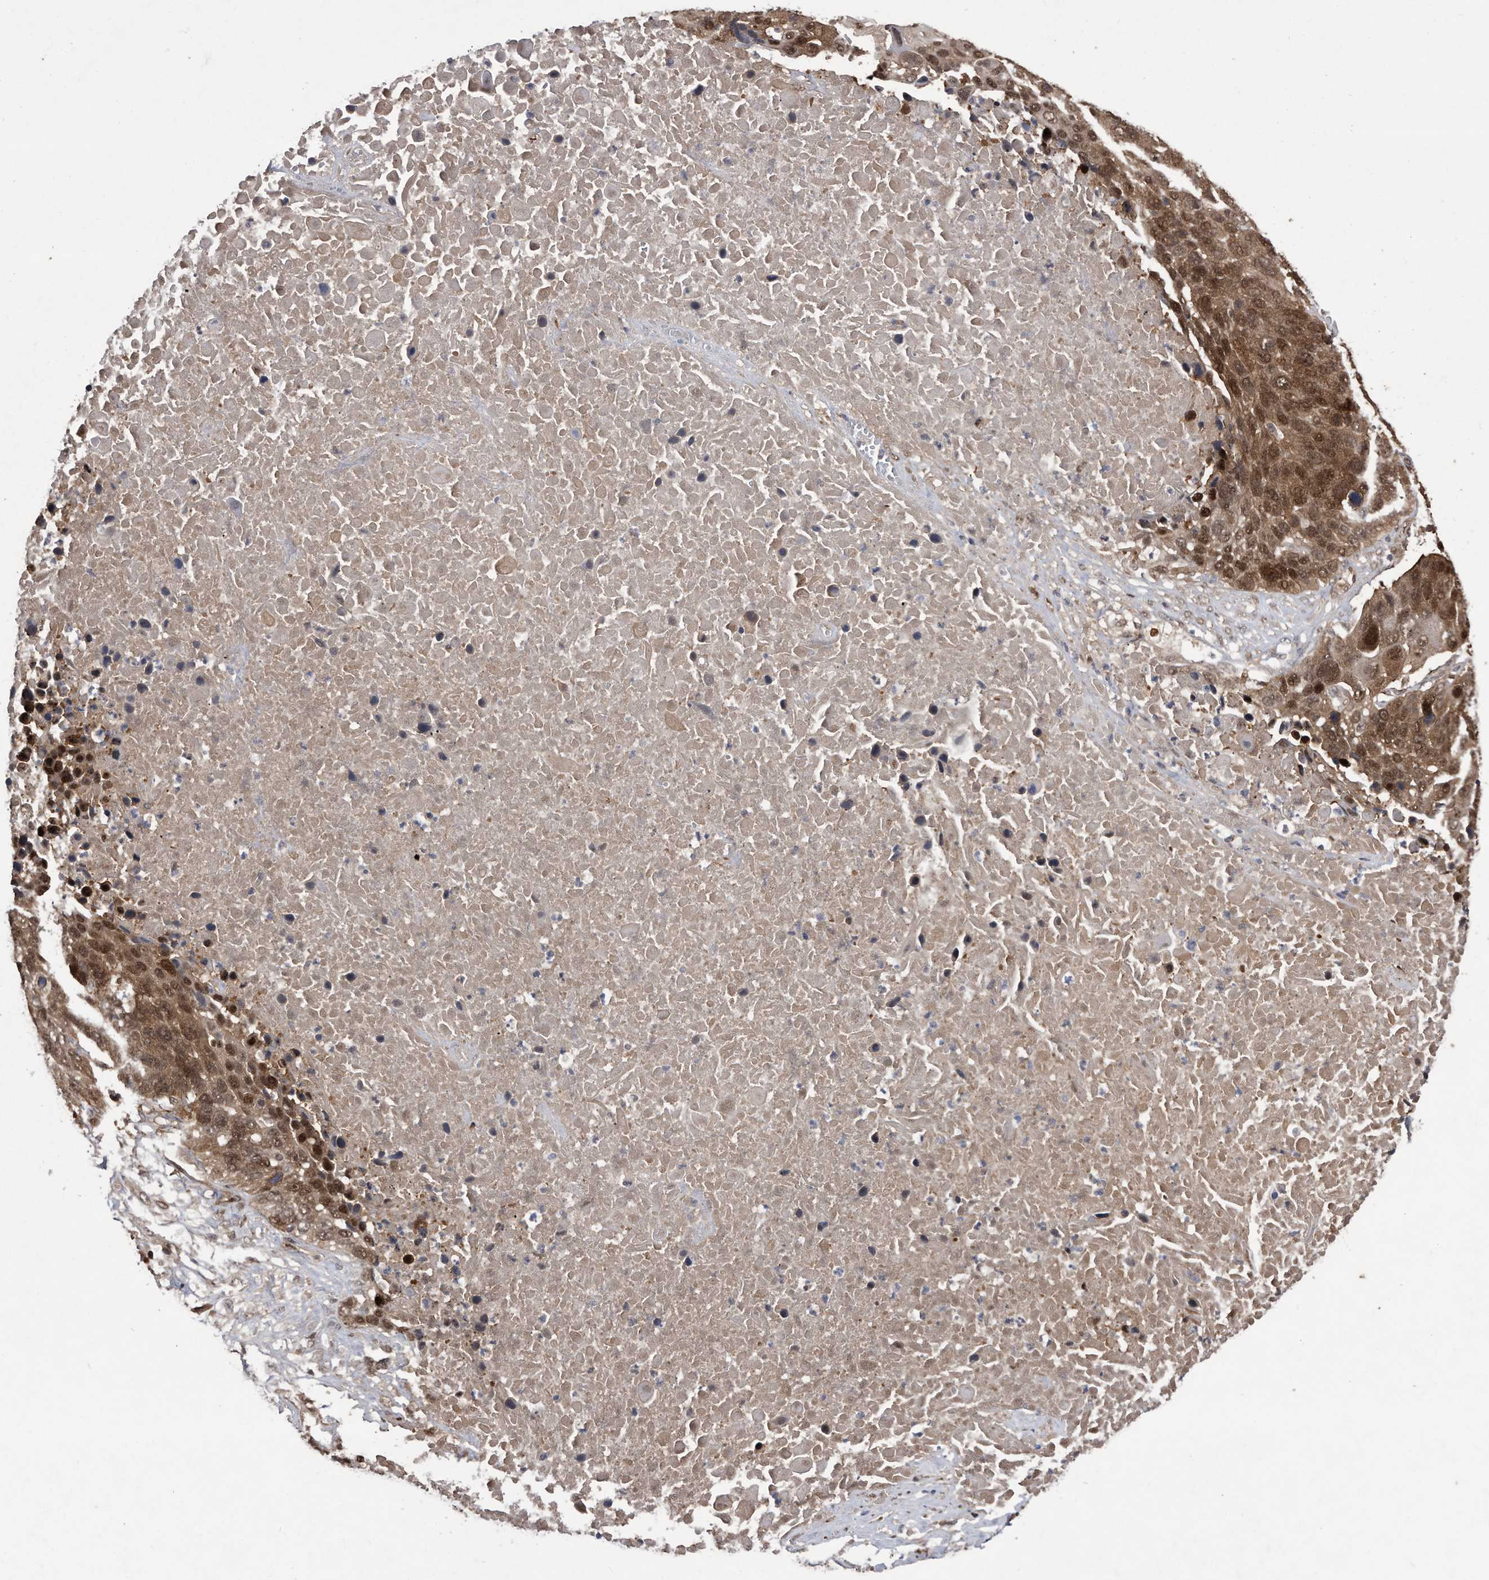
{"staining": {"intensity": "moderate", "quantity": ">75%", "location": "cytoplasmic/membranous,nuclear"}, "tissue": "lung cancer", "cell_type": "Tumor cells", "image_type": "cancer", "snomed": [{"axis": "morphology", "description": "Squamous cell carcinoma, NOS"}, {"axis": "topography", "description": "Lung"}], "caption": "IHC photomicrograph of neoplastic tissue: lung cancer stained using IHC shows medium levels of moderate protein expression localized specifically in the cytoplasmic/membranous and nuclear of tumor cells, appearing as a cytoplasmic/membranous and nuclear brown color.", "gene": "RAD23B", "patient": {"sex": "male", "age": 66}}